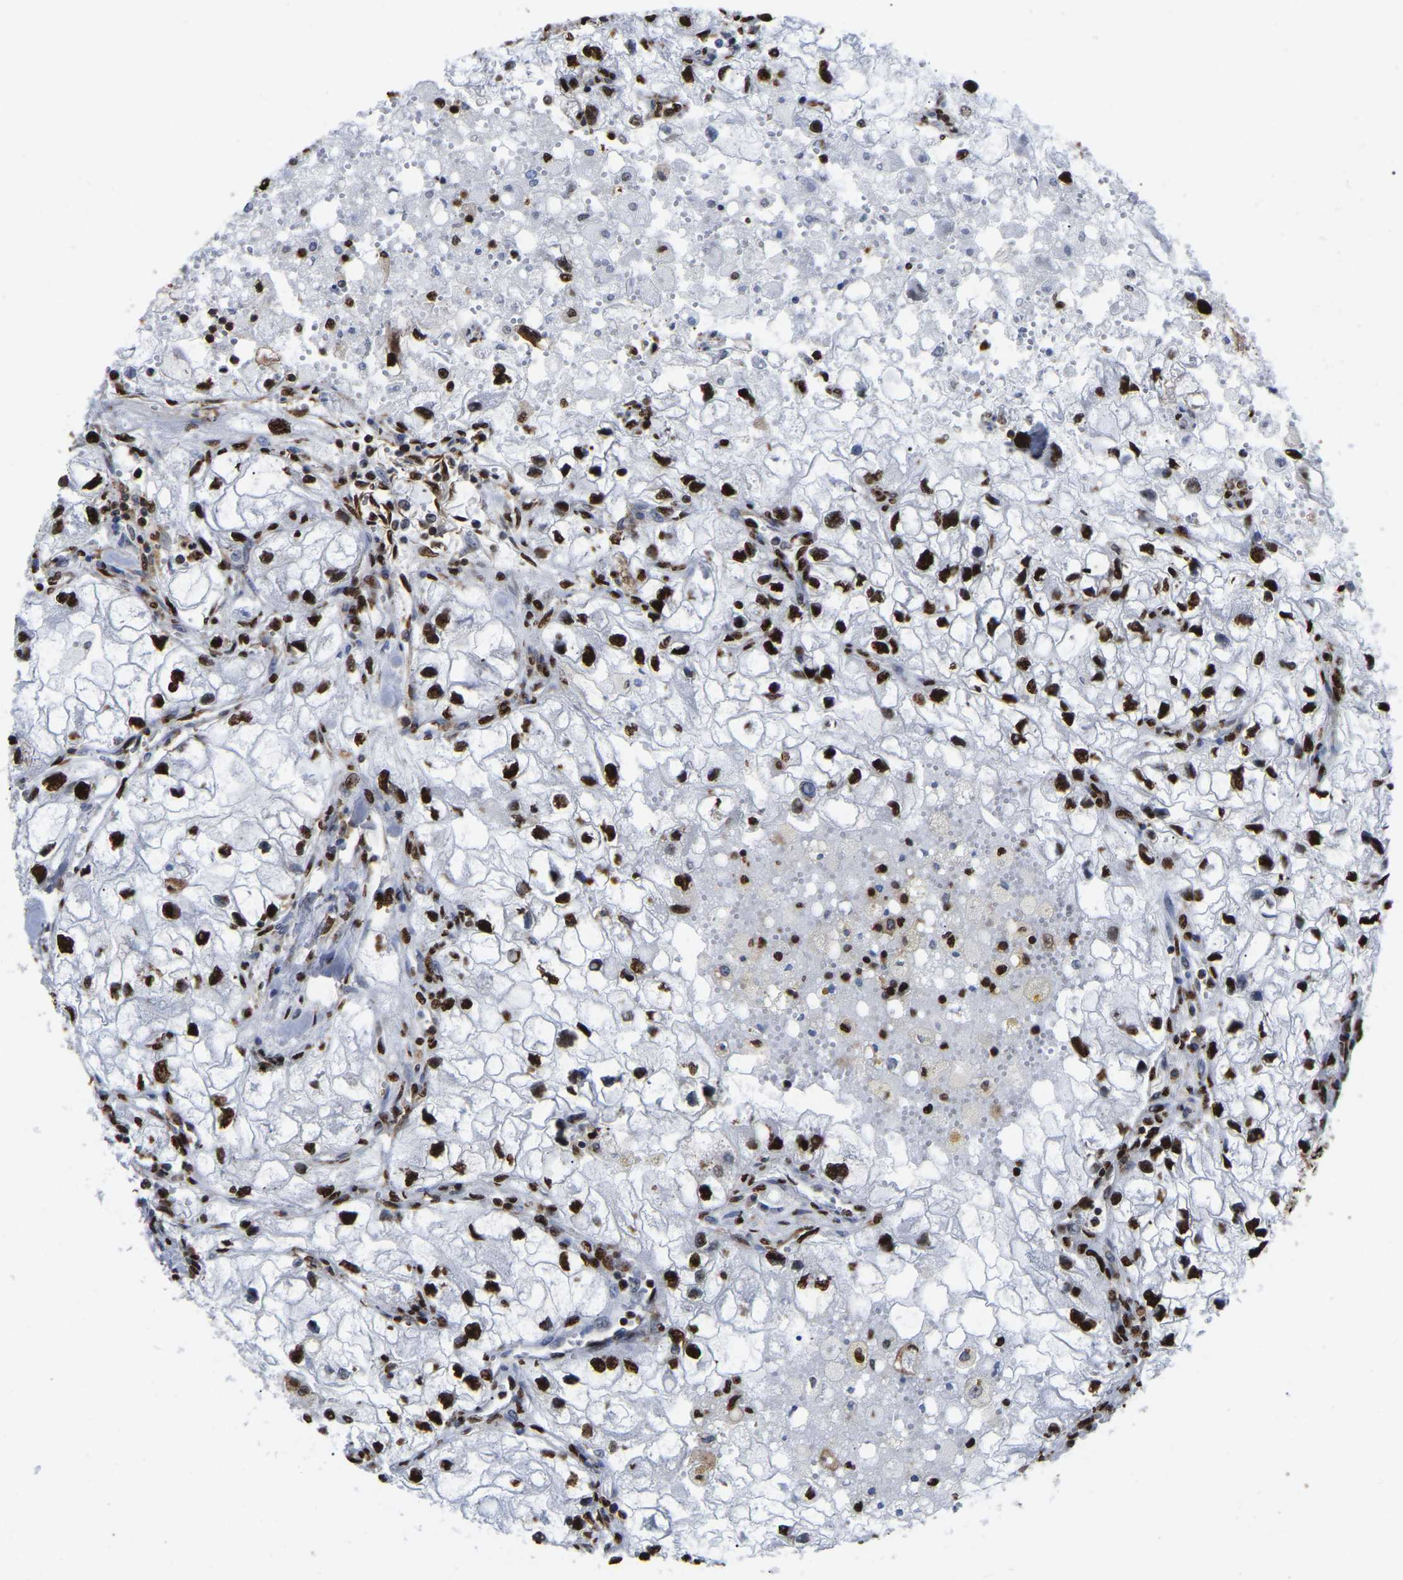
{"staining": {"intensity": "strong", "quantity": ">75%", "location": "nuclear"}, "tissue": "renal cancer", "cell_type": "Tumor cells", "image_type": "cancer", "snomed": [{"axis": "morphology", "description": "Adenocarcinoma, NOS"}, {"axis": "topography", "description": "Kidney"}], "caption": "Protein expression analysis of renal cancer (adenocarcinoma) displays strong nuclear expression in approximately >75% of tumor cells.", "gene": "RBL2", "patient": {"sex": "female", "age": 70}}